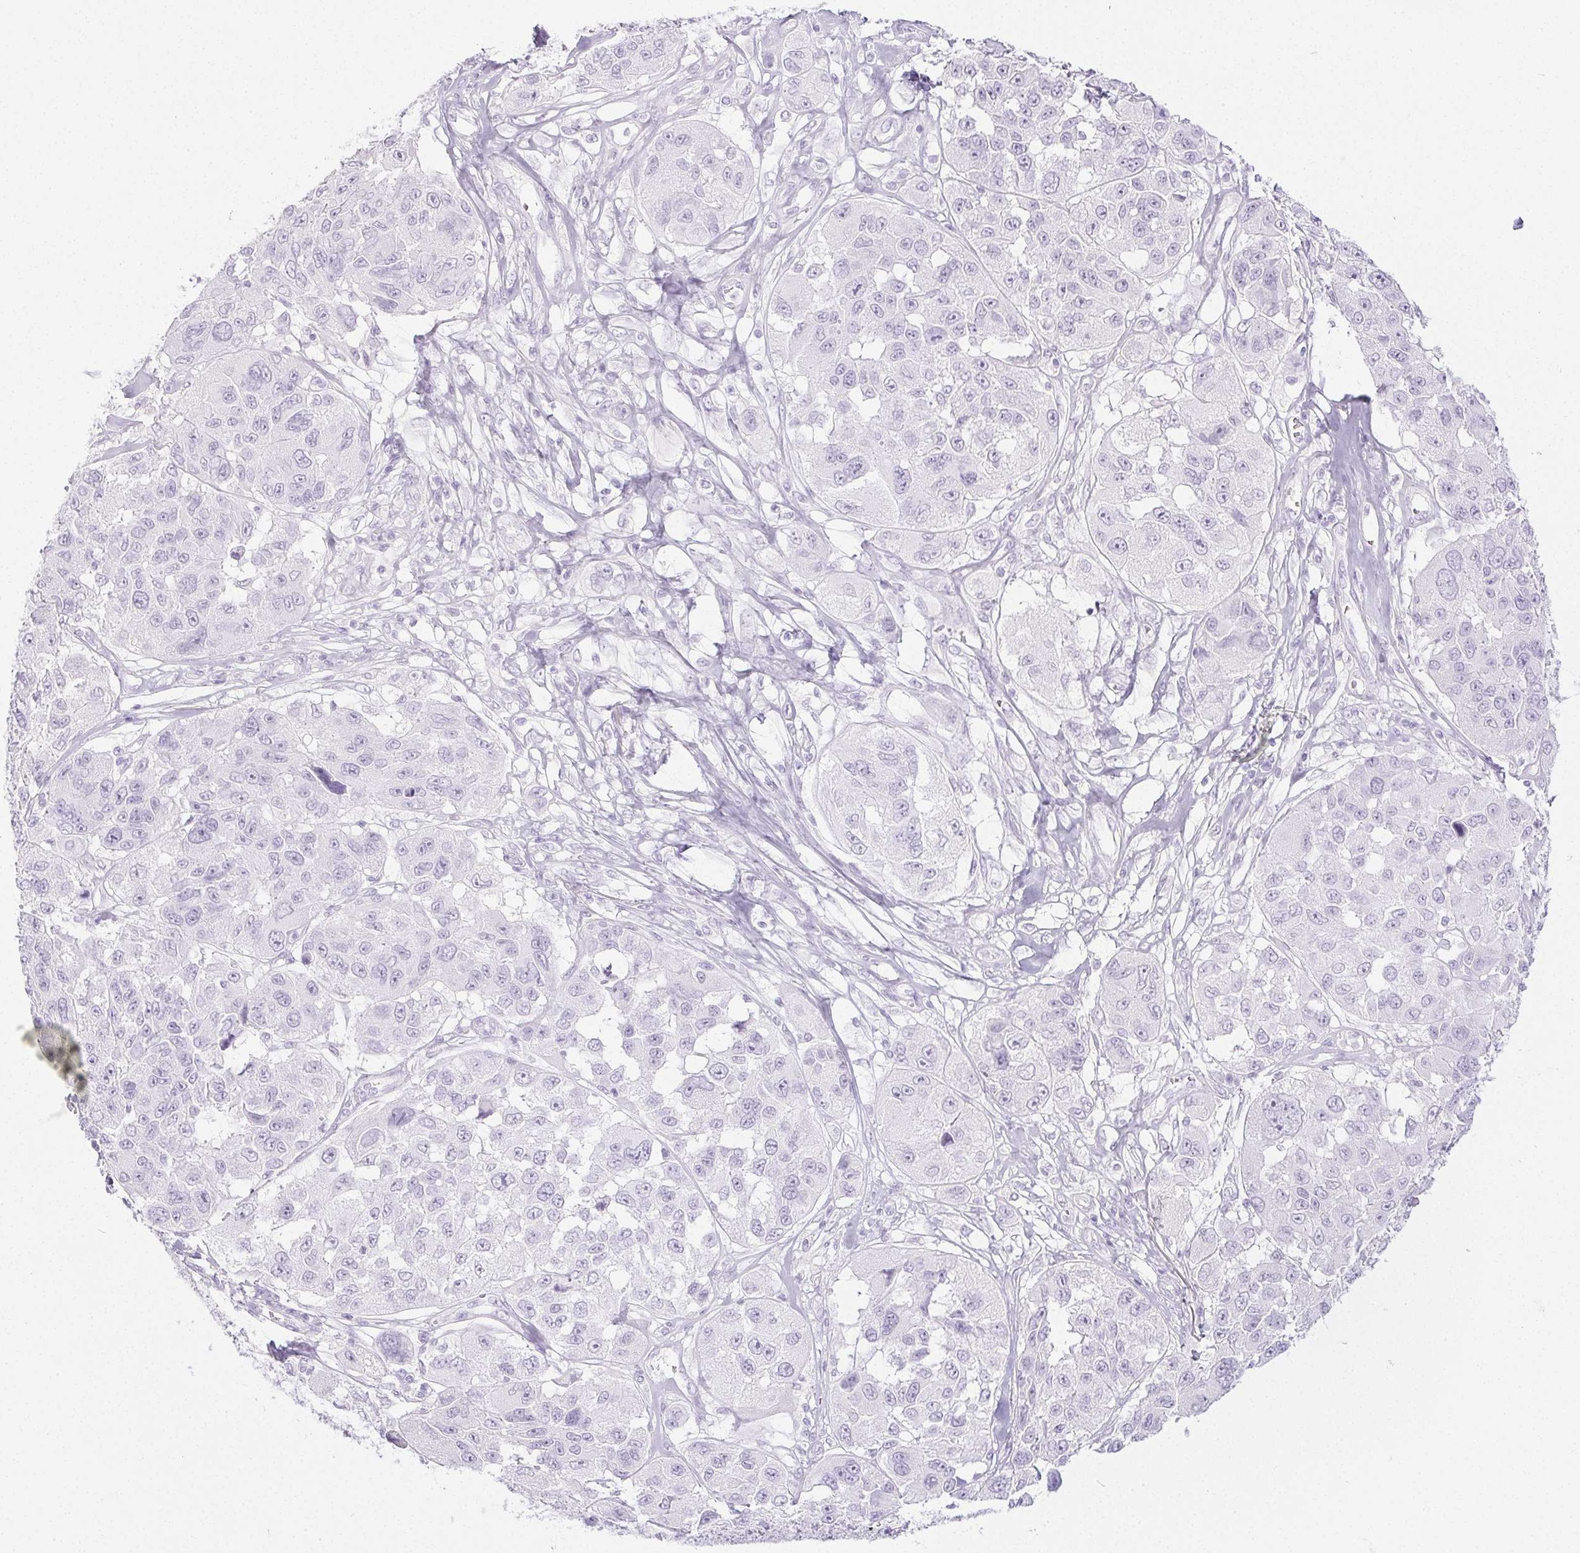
{"staining": {"intensity": "negative", "quantity": "none", "location": "none"}, "tissue": "melanoma", "cell_type": "Tumor cells", "image_type": "cancer", "snomed": [{"axis": "morphology", "description": "Malignant melanoma, NOS"}, {"axis": "topography", "description": "Skin"}], "caption": "A histopathology image of malignant melanoma stained for a protein displays no brown staining in tumor cells.", "gene": "PI3", "patient": {"sex": "female", "age": 66}}